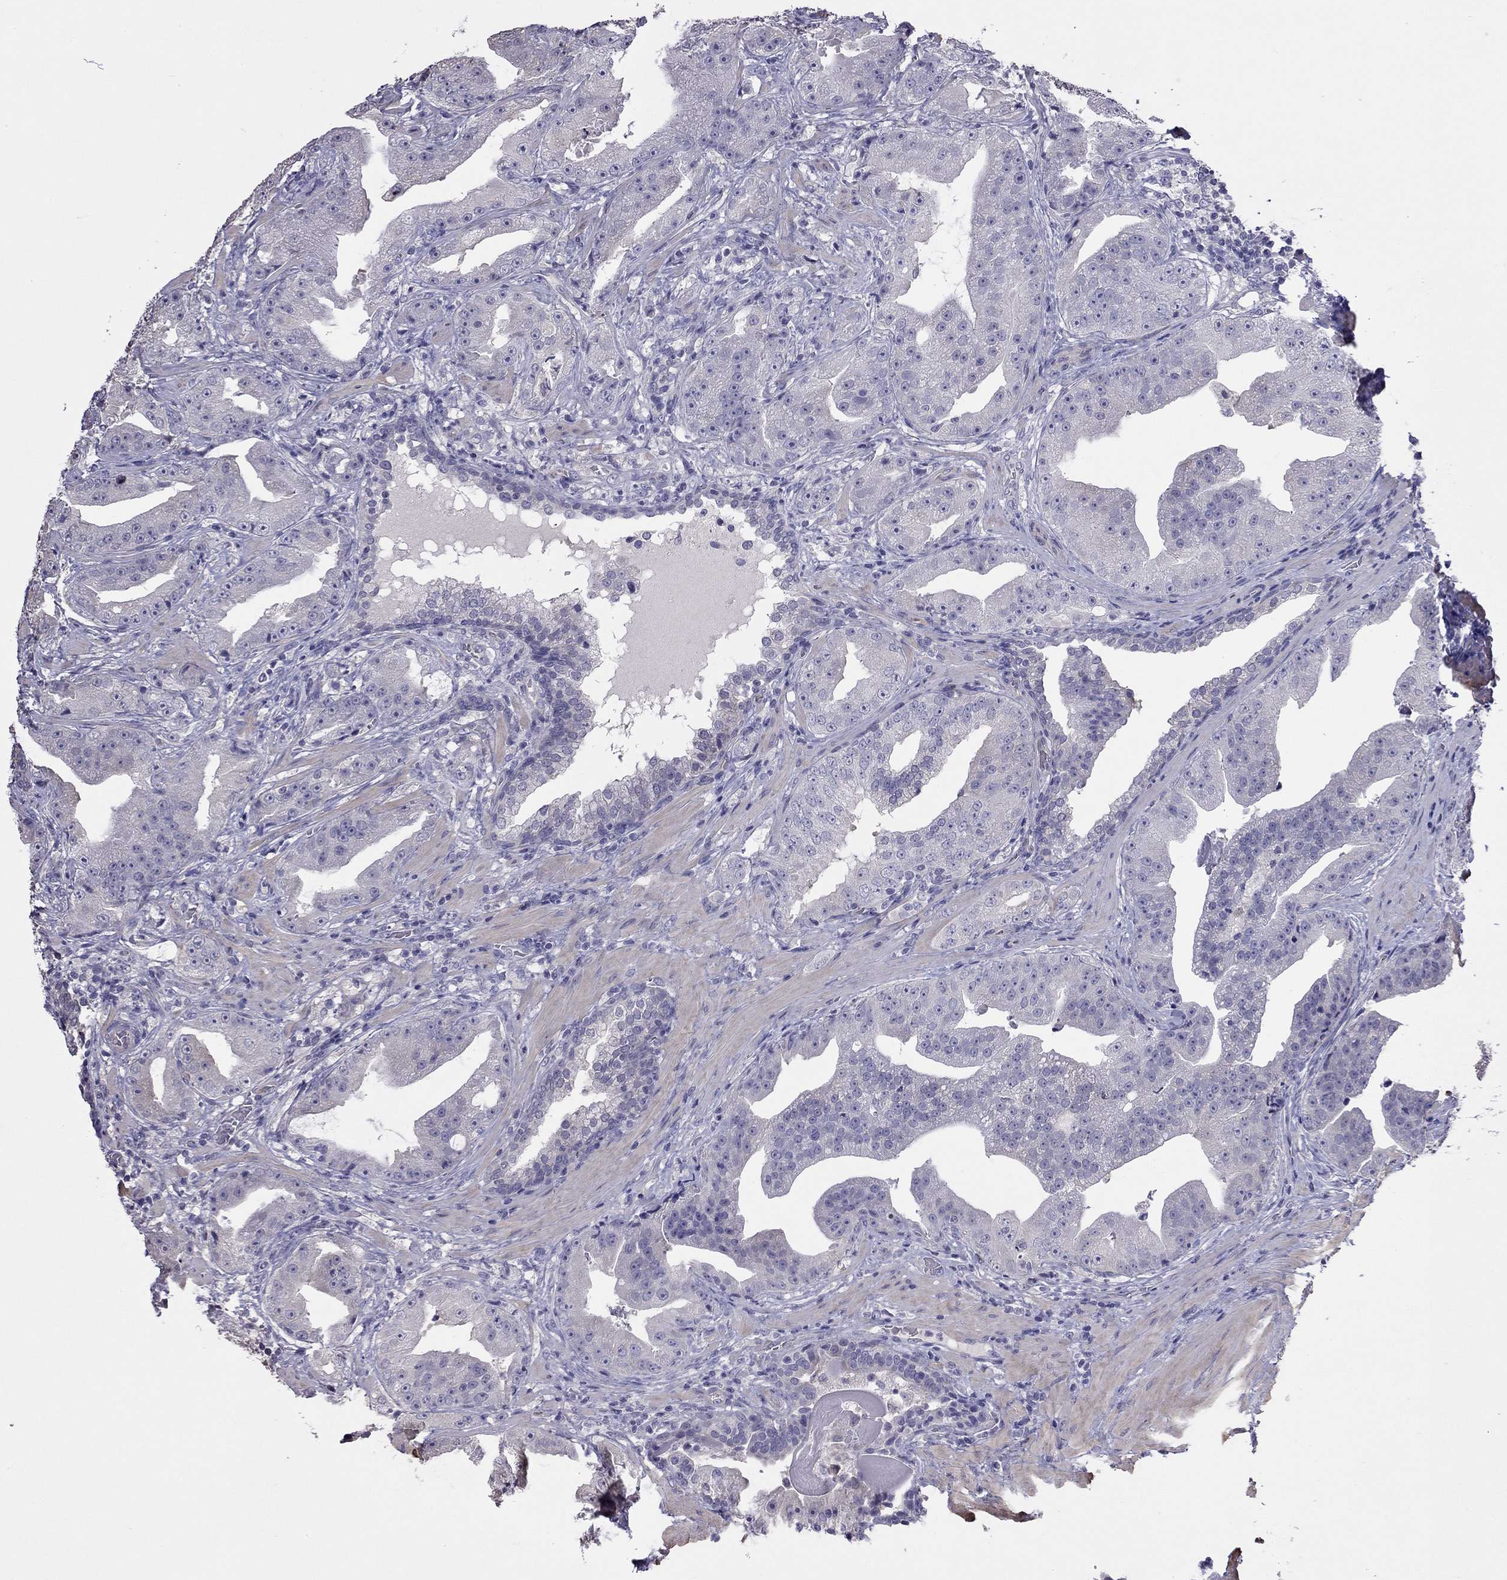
{"staining": {"intensity": "negative", "quantity": "none", "location": "none"}, "tissue": "prostate cancer", "cell_type": "Tumor cells", "image_type": "cancer", "snomed": [{"axis": "morphology", "description": "Adenocarcinoma, Low grade"}, {"axis": "topography", "description": "Prostate"}], "caption": "Immunohistochemistry (IHC) image of prostate cancer (low-grade adenocarcinoma) stained for a protein (brown), which reveals no positivity in tumor cells. (DAB (3,3'-diaminobenzidine) immunohistochemistry with hematoxylin counter stain).", "gene": "FEZ1", "patient": {"sex": "male", "age": 62}}